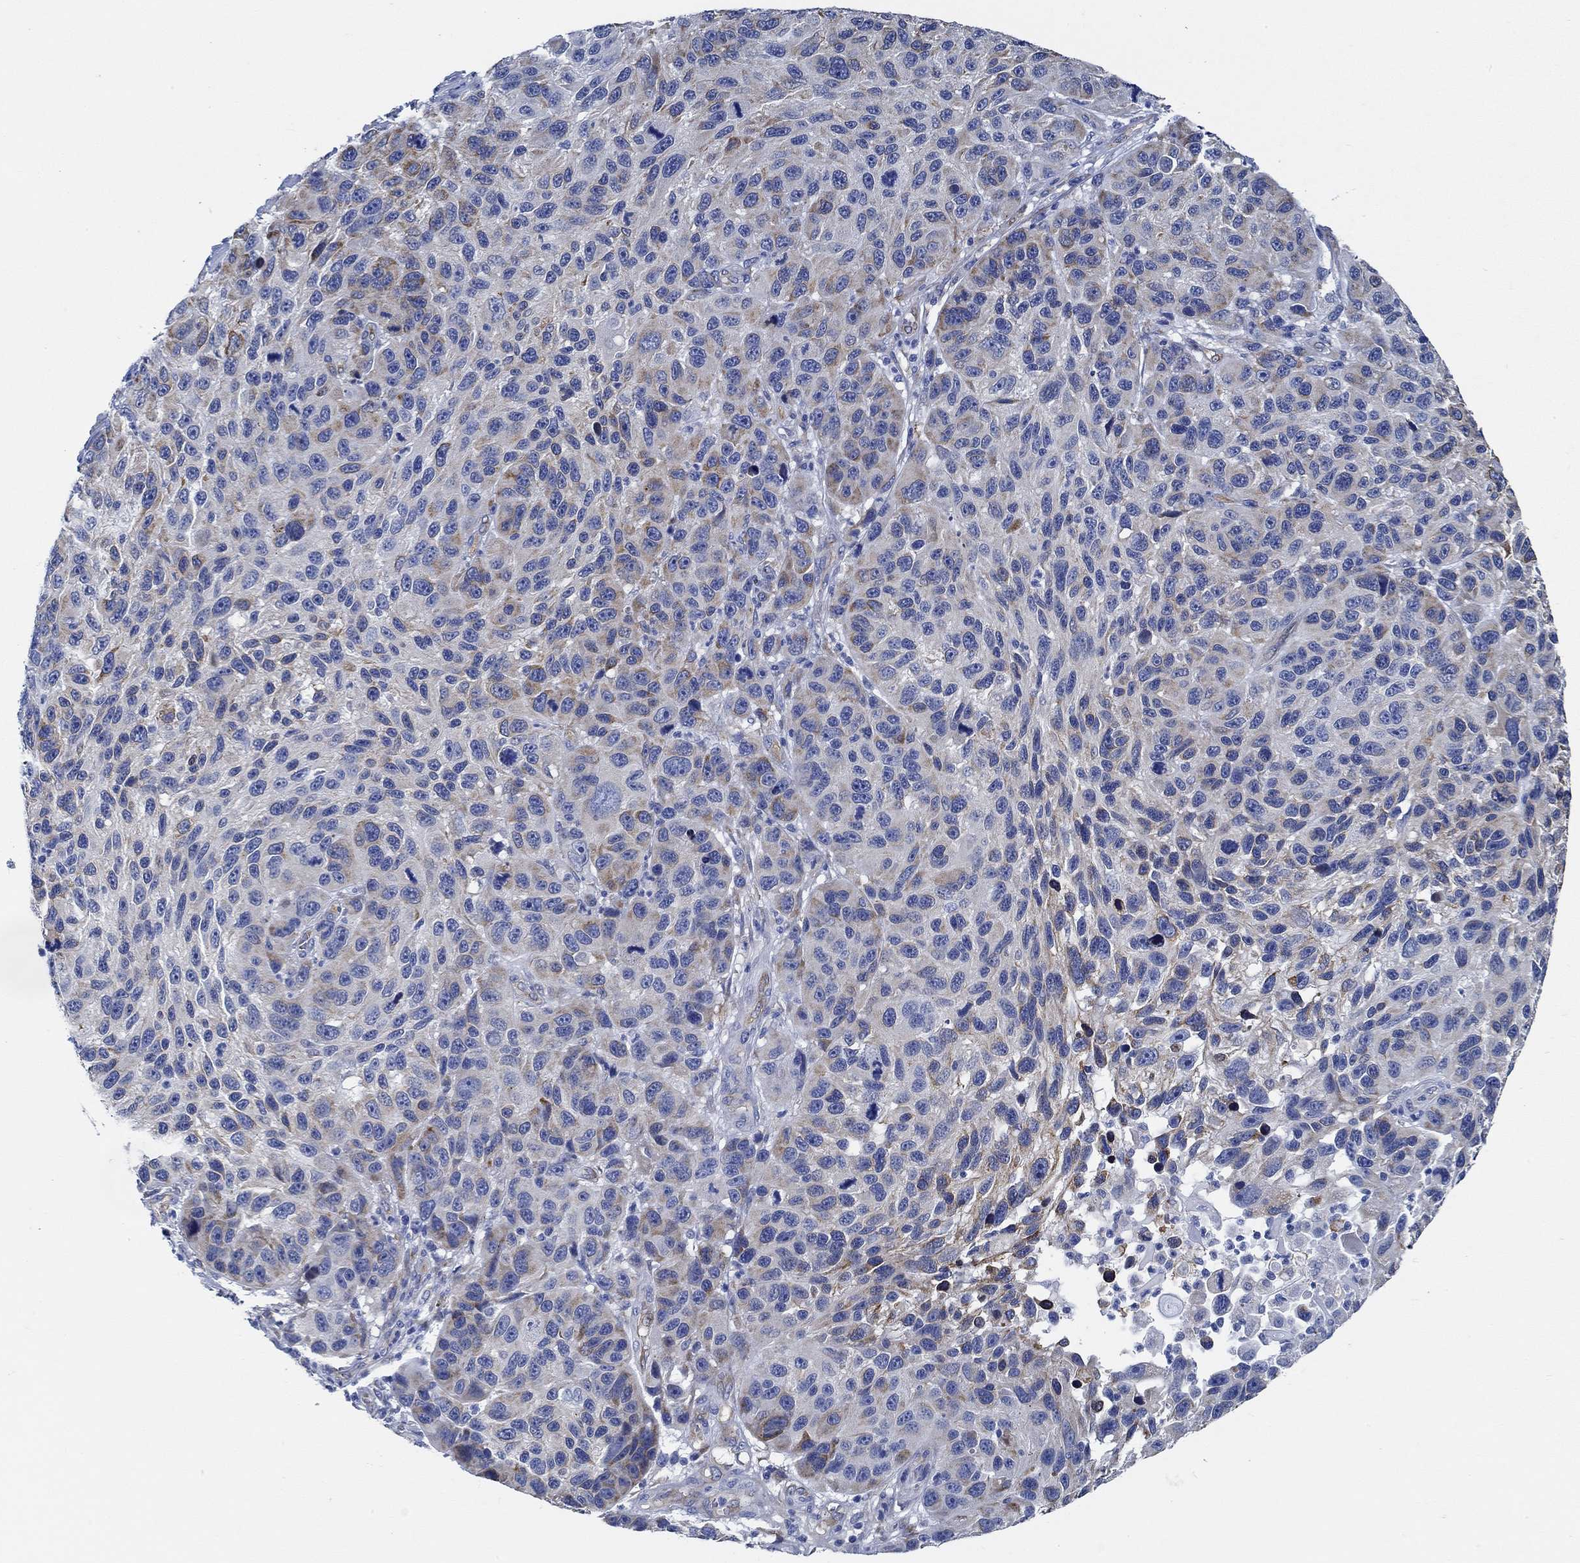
{"staining": {"intensity": "strong", "quantity": "<25%", "location": "cytoplasmic/membranous"}, "tissue": "melanoma", "cell_type": "Tumor cells", "image_type": "cancer", "snomed": [{"axis": "morphology", "description": "Malignant melanoma, NOS"}, {"axis": "topography", "description": "Skin"}], "caption": "Immunohistochemistry (IHC) (DAB (3,3'-diaminobenzidine)) staining of human melanoma displays strong cytoplasmic/membranous protein expression in about <25% of tumor cells. (IHC, brightfield microscopy, high magnification).", "gene": "HECW2", "patient": {"sex": "male", "age": 53}}